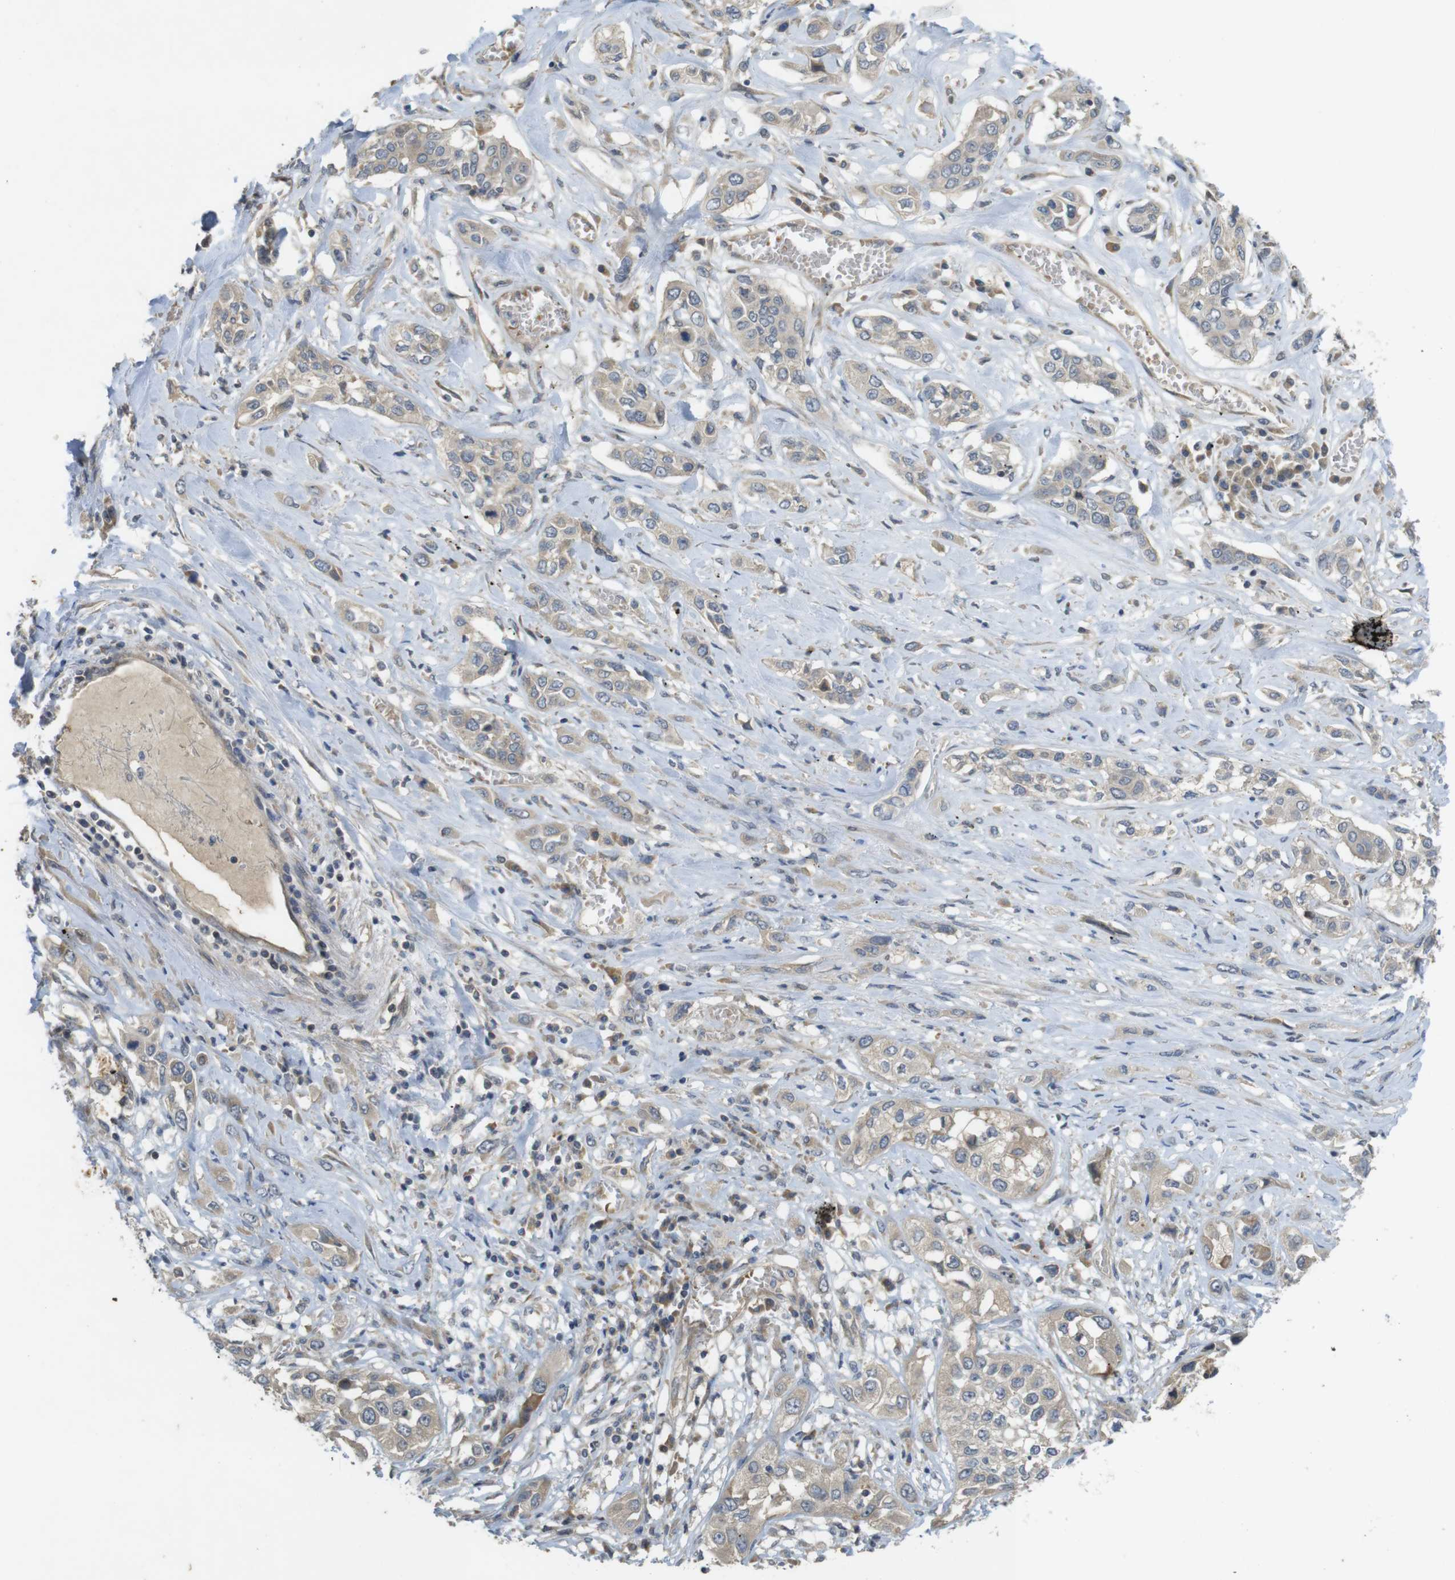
{"staining": {"intensity": "weak", "quantity": "25%-75%", "location": "cytoplasmic/membranous"}, "tissue": "lung cancer", "cell_type": "Tumor cells", "image_type": "cancer", "snomed": [{"axis": "morphology", "description": "Squamous cell carcinoma, NOS"}, {"axis": "topography", "description": "Lung"}], "caption": "IHC photomicrograph of human lung squamous cell carcinoma stained for a protein (brown), which shows low levels of weak cytoplasmic/membranous expression in approximately 25%-75% of tumor cells.", "gene": "CLTC", "patient": {"sex": "male", "age": 71}}